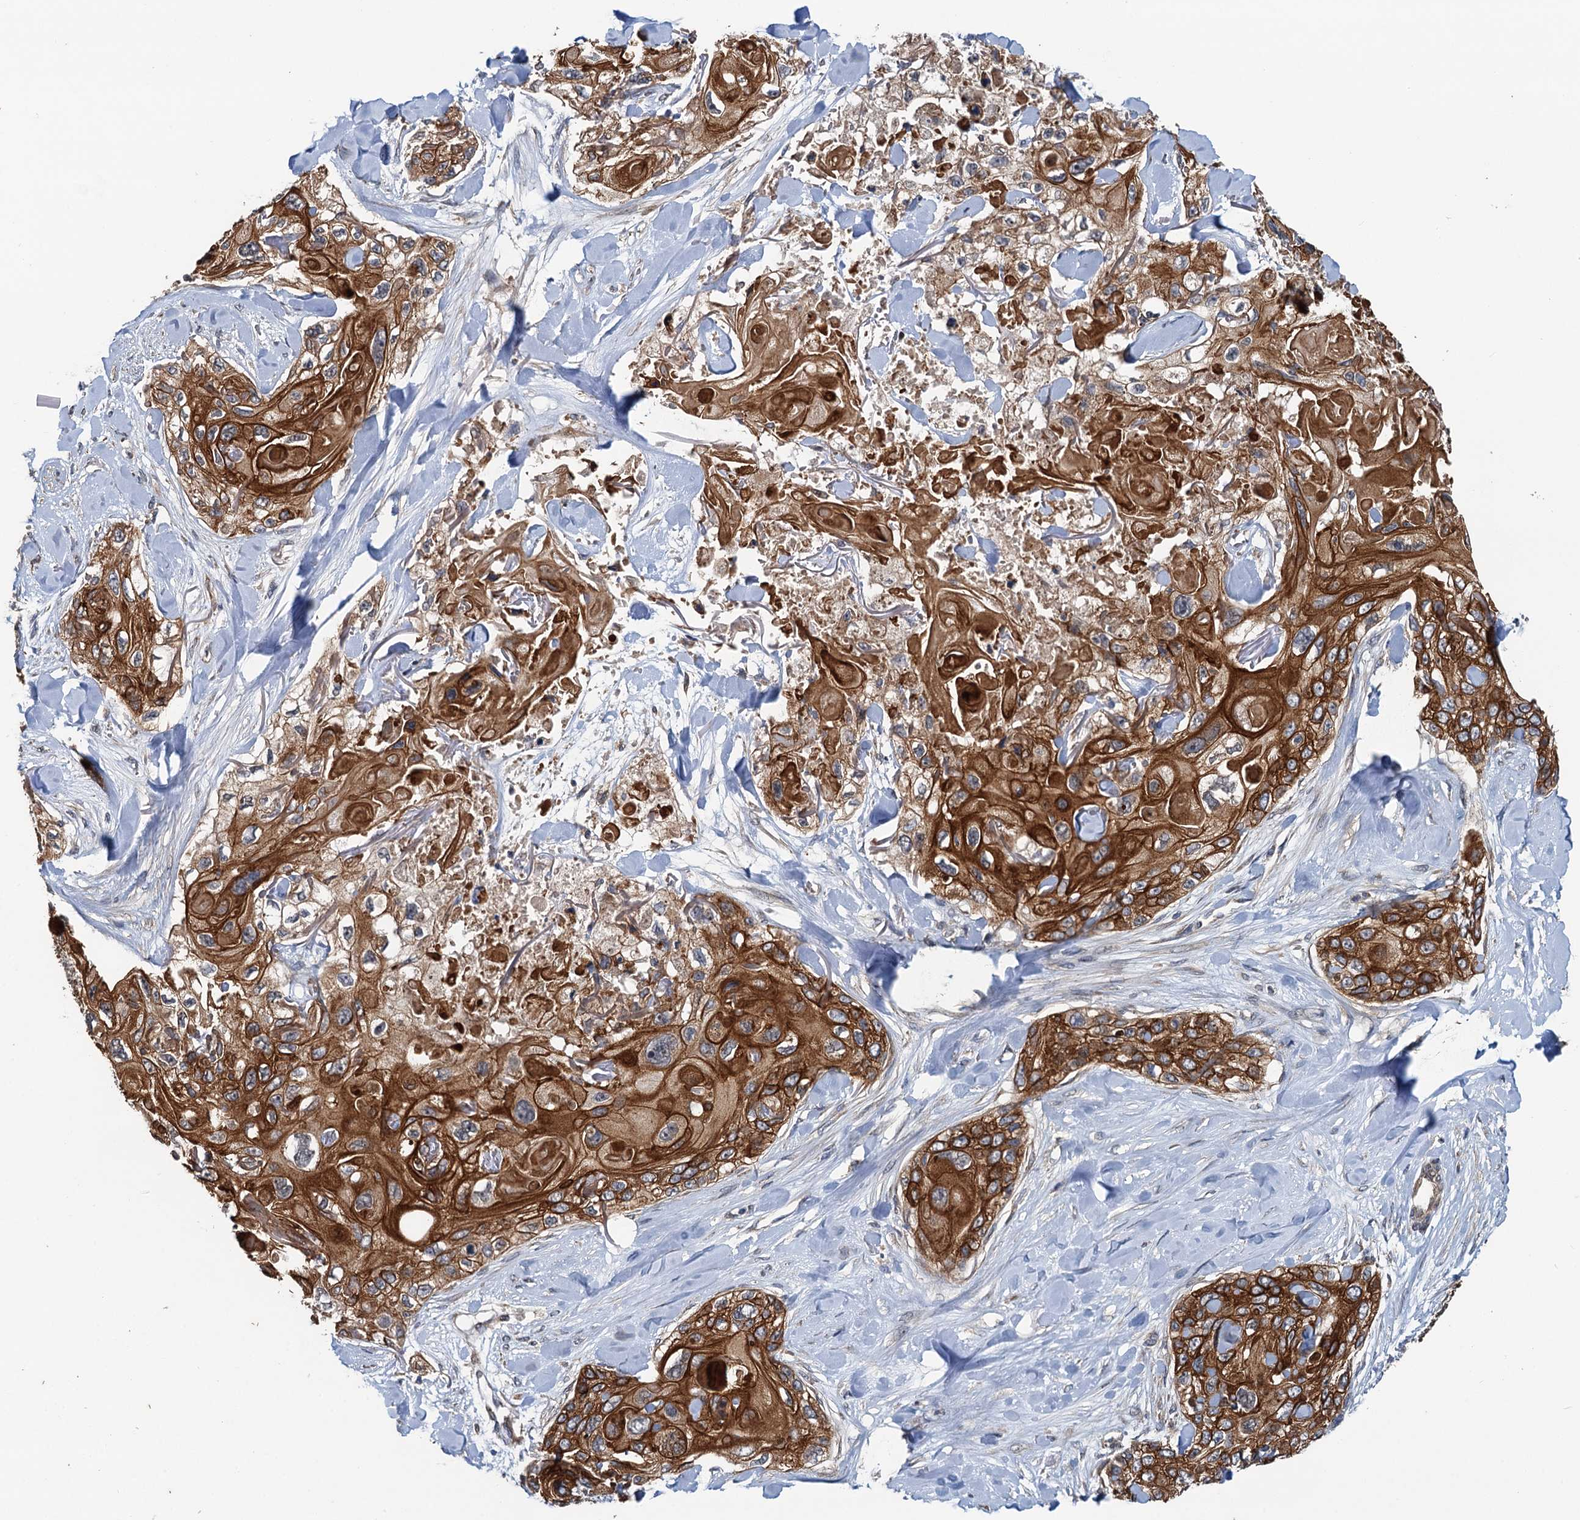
{"staining": {"intensity": "strong", "quantity": ">75%", "location": "cytoplasmic/membranous"}, "tissue": "skin cancer", "cell_type": "Tumor cells", "image_type": "cancer", "snomed": [{"axis": "morphology", "description": "Normal tissue, NOS"}, {"axis": "morphology", "description": "Squamous cell carcinoma, NOS"}, {"axis": "topography", "description": "Skin"}], "caption": "Protein positivity by immunohistochemistry (IHC) shows strong cytoplasmic/membranous expression in about >75% of tumor cells in squamous cell carcinoma (skin).", "gene": "LRRK2", "patient": {"sex": "male", "age": 72}}